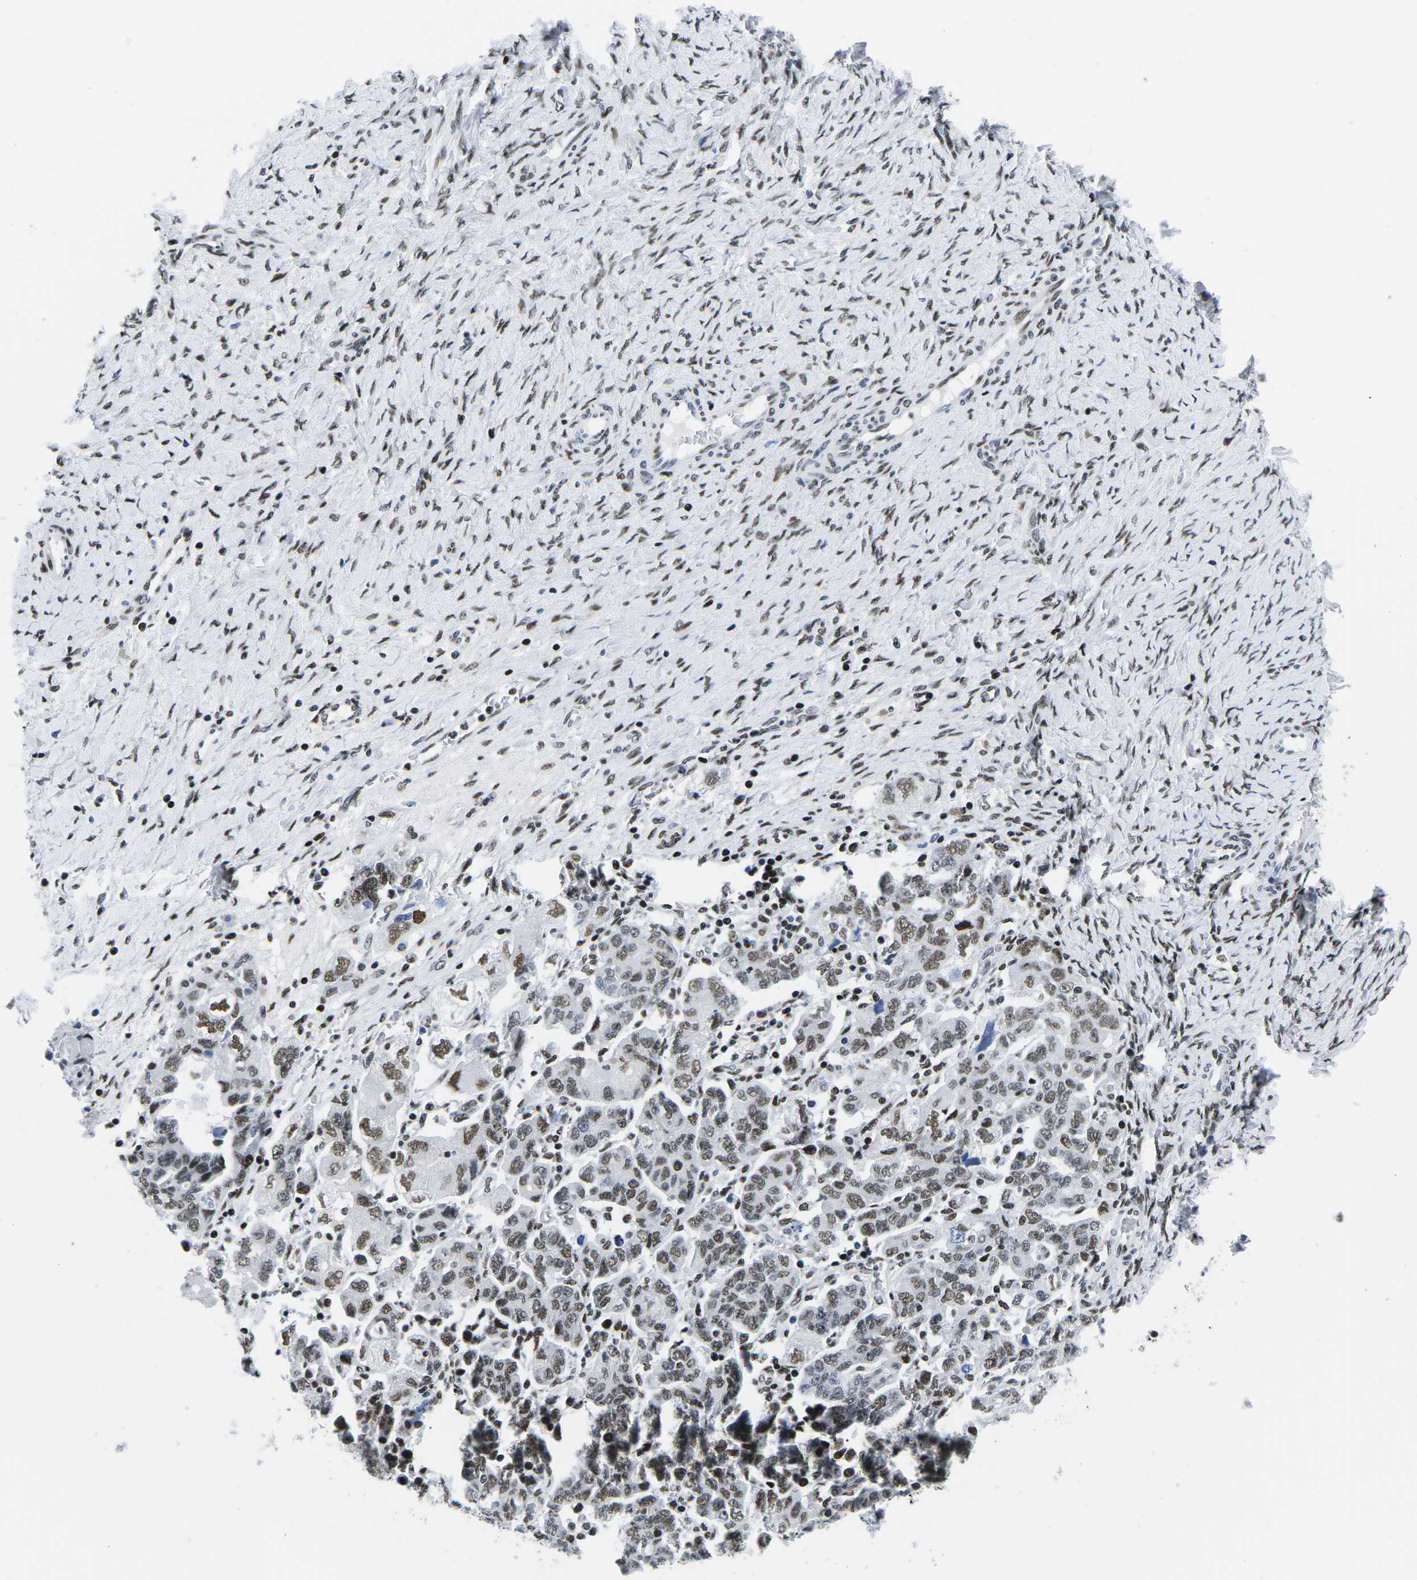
{"staining": {"intensity": "moderate", "quantity": ">75%", "location": "nuclear"}, "tissue": "ovarian cancer", "cell_type": "Tumor cells", "image_type": "cancer", "snomed": [{"axis": "morphology", "description": "Carcinoma, NOS"}, {"axis": "morphology", "description": "Cystadenocarcinoma, serous, NOS"}, {"axis": "topography", "description": "Ovary"}], "caption": "Approximately >75% of tumor cells in human serous cystadenocarcinoma (ovarian) show moderate nuclear protein positivity as visualized by brown immunohistochemical staining.", "gene": "ATF1", "patient": {"sex": "female", "age": 69}}